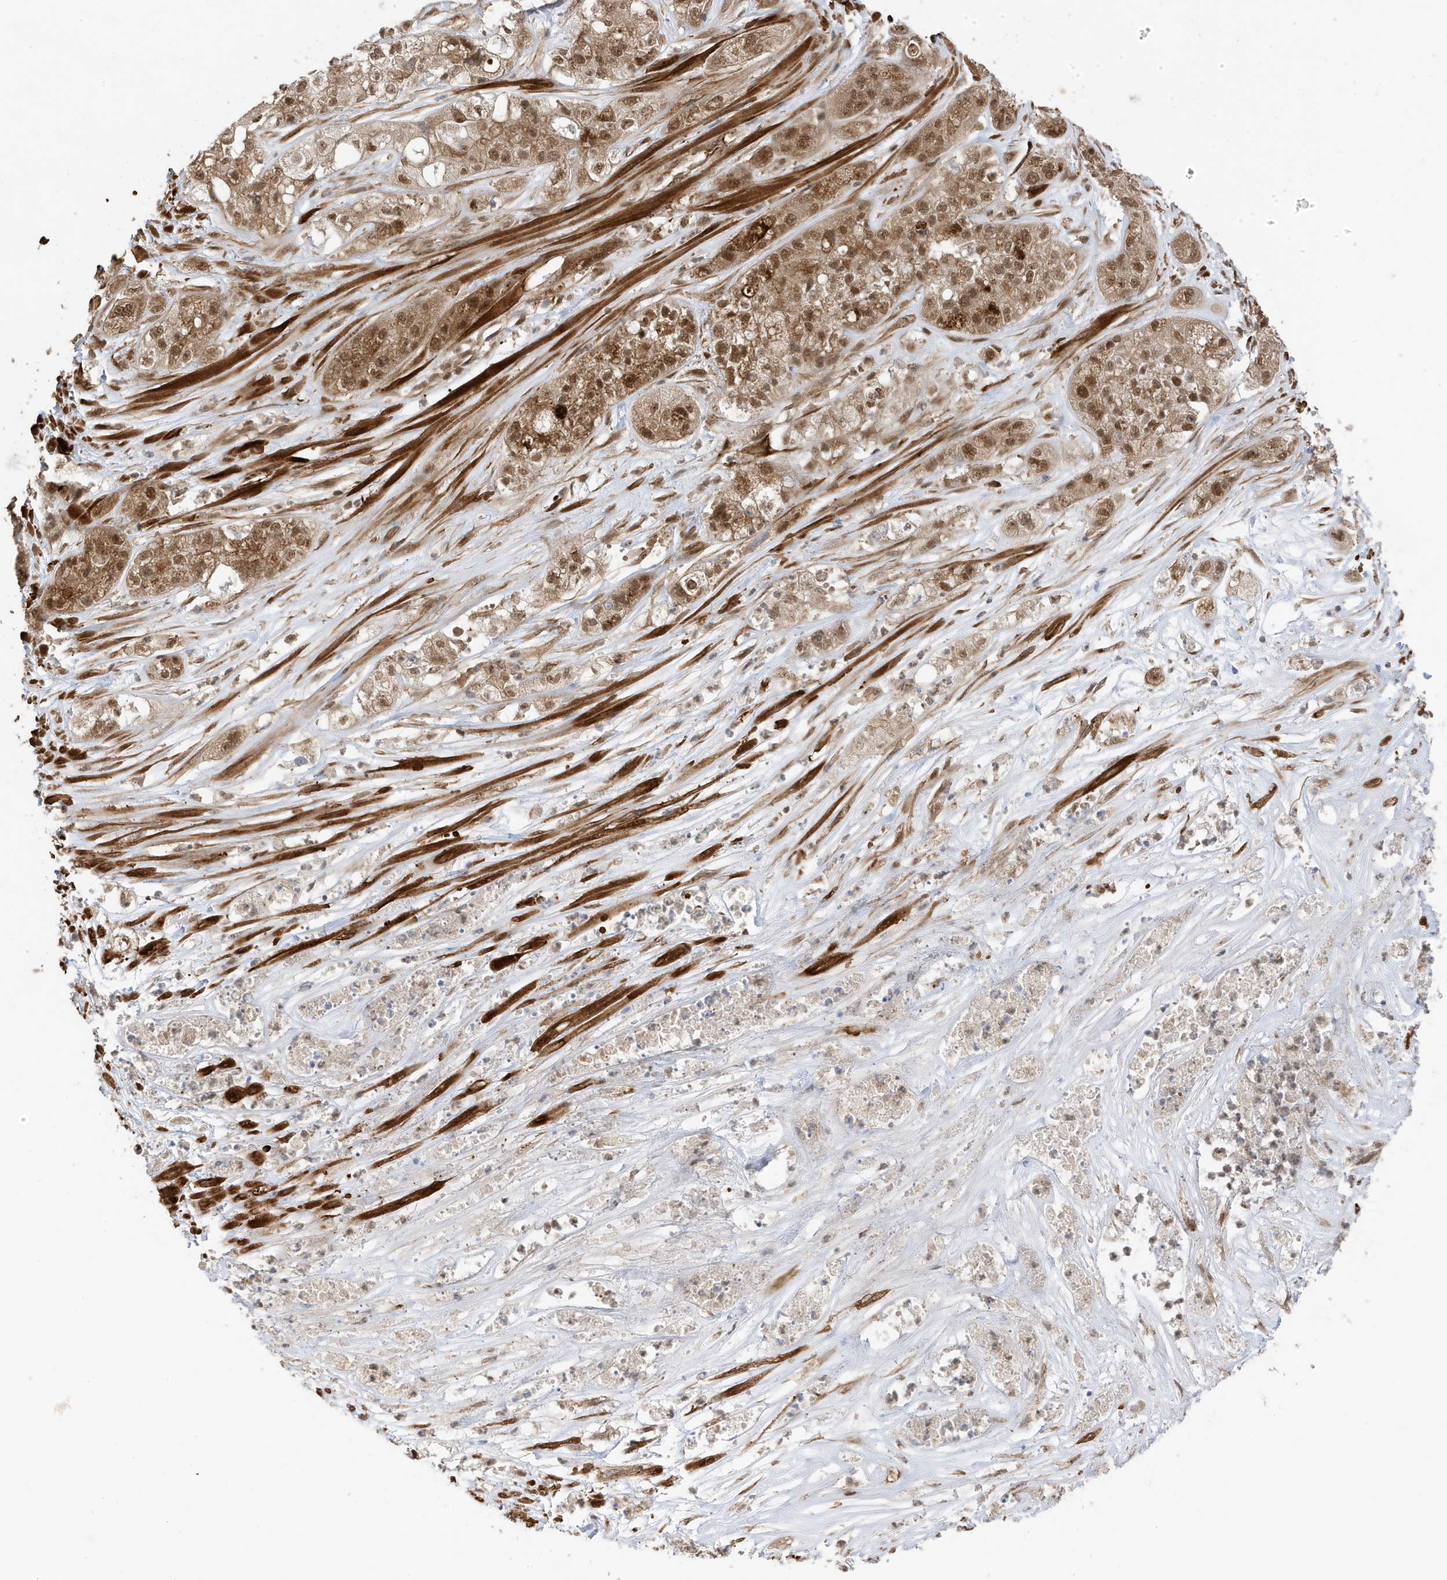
{"staining": {"intensity": "moderate", "quantity": ">75%", "location": "cytoplasmic/membranous,nuclear"}, "tissue": "pancreatic cancer", "cell_type": "Tumor cells", "image_type": "cancer", "snomed": [{"axis": "morphology", "description": "Adenocarcinoma, NOS"}, {"axis": "topography", "description": "Pancreas"}], "caption": "Immunohistochemical staining of human adenocarcinoma (pancreatic) demonstrates medium levels of moderate cytoplasmic/membranous and nuclear protein staining in about >75% of tumor cells. Ihc stains the protein in brown and the nuclei are stained blue.", "gene": "MAST3", "patient": {"sex": "female", "age": 78}}